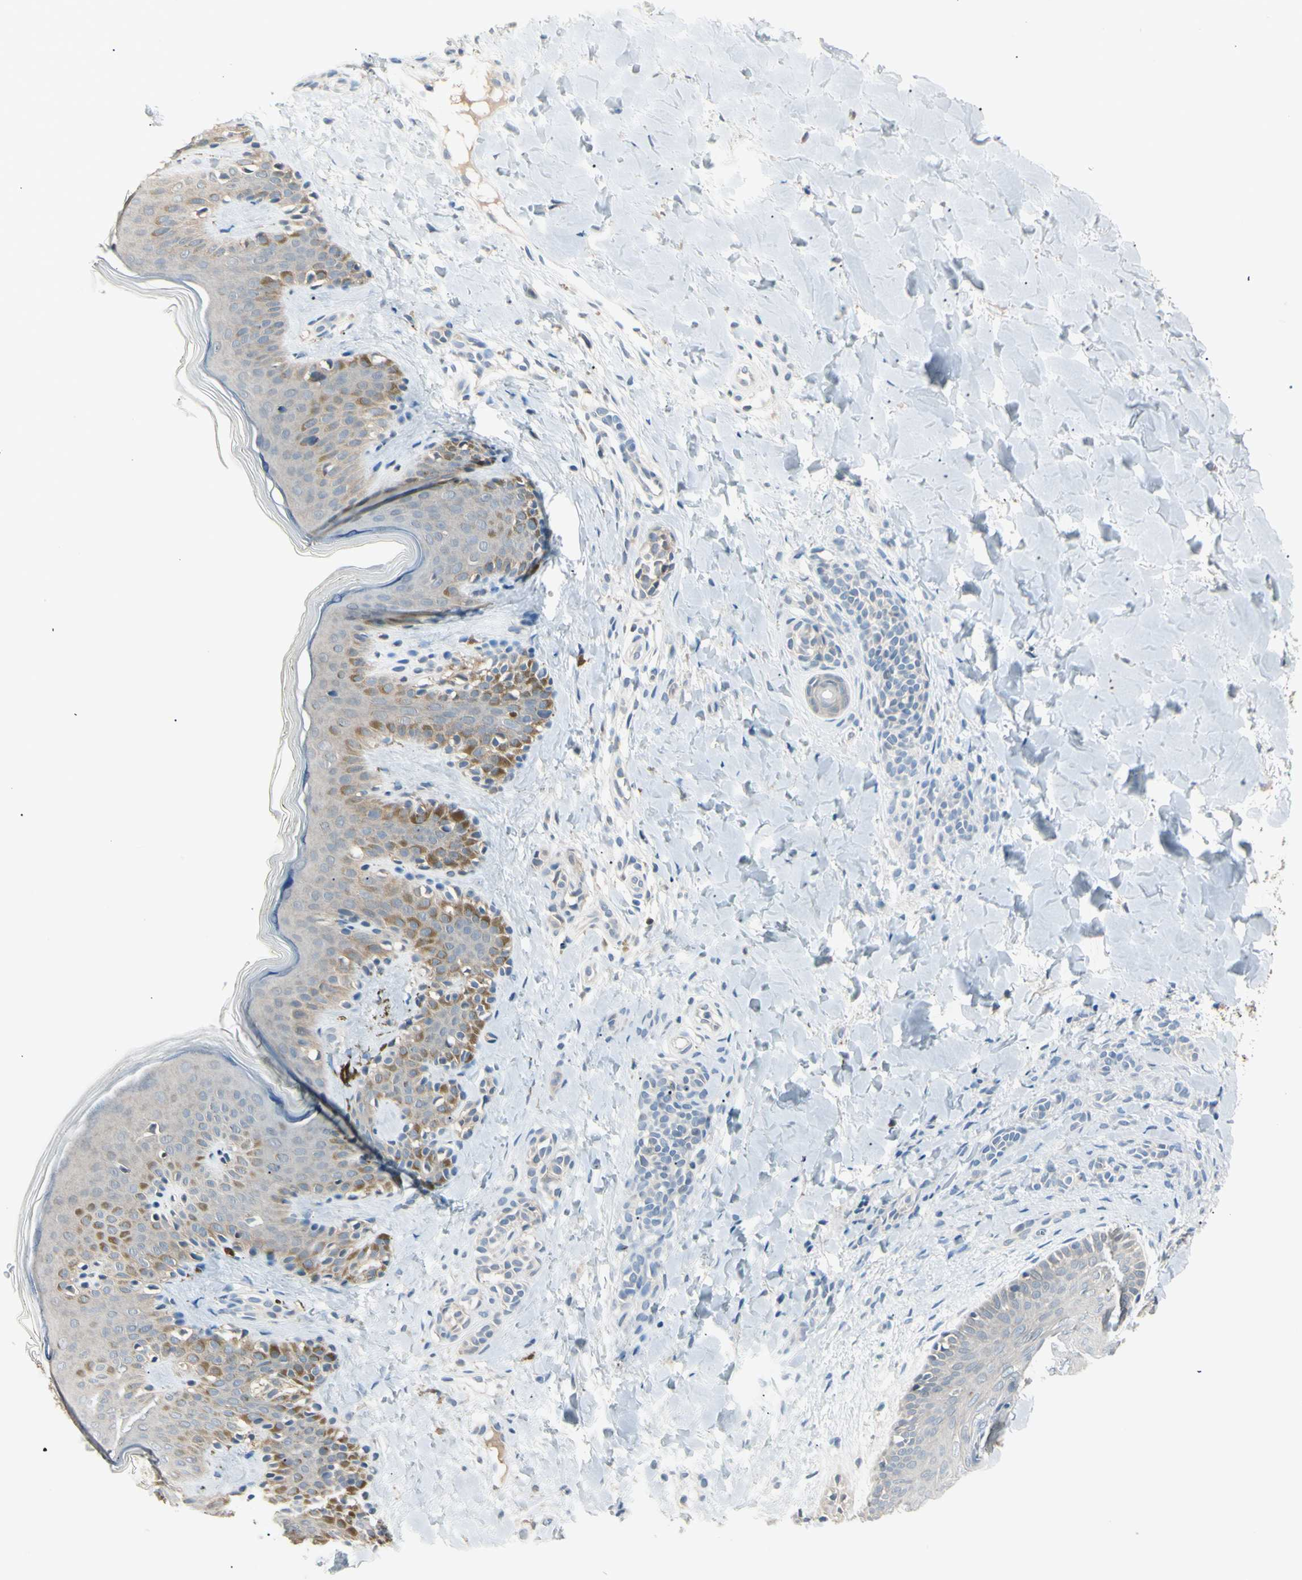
{"staining": {"intensity": "negative", "quantity": "none", "location": "none"}, "tissue": "skin", "cell_type": "Fibroblasts", "image_type": "normal", "snomed": [{"axis": "morphology", "description": "Normal tissue, NOS"}, {"axis": "topography", "description": "Skin"}], "caption": "This is a micrograph of immunohistochemistry staining of unremarkable skin, which shows no expression in fibroblasts.", "gene": "LHPP", "patient": {"sex": "male", "age": 16}}